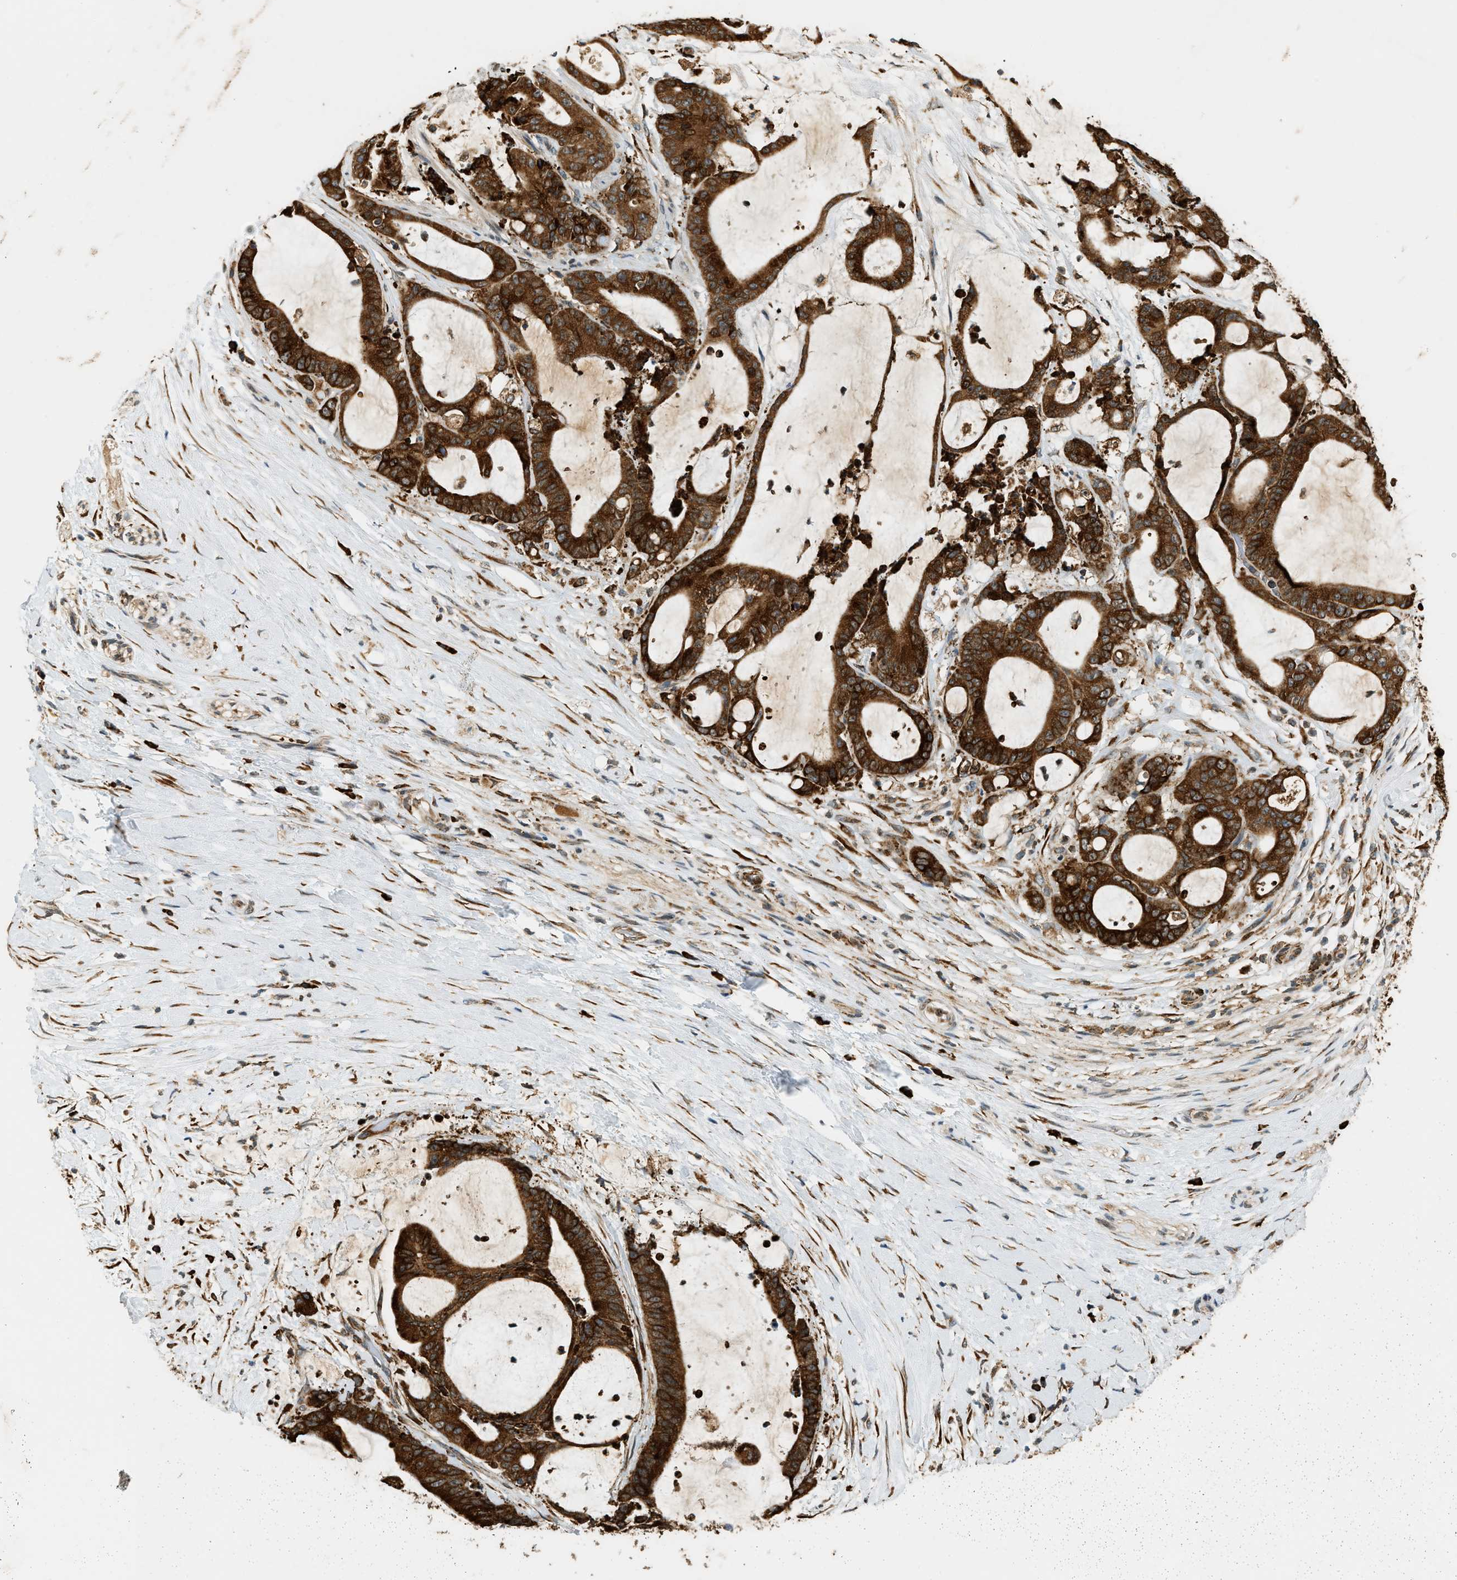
{"staining": {"intensity": "strong", "quantity": ">75%", "location": "cytoplasmic/membranous,nuclear"}, "tissue": "liver cancer", "cell_type": "Tumor cells", "image_type": "cancer", "snomed": [{"axis": "morphology", "description": "Cholangiocarcinoma"}, {"axis": "topography", "description": "Liver"}], "caption": "DAB (3,3'-diaminobenzidine) immunohistochemical staining of cholangiocarcinoma (liver) displays strong cytoplasmic/membranous and nuclear protein staining in approximately >75% of tumor cells.", "gene": "SEMA4D", "patient": {"sex": "female", "age": 73}}